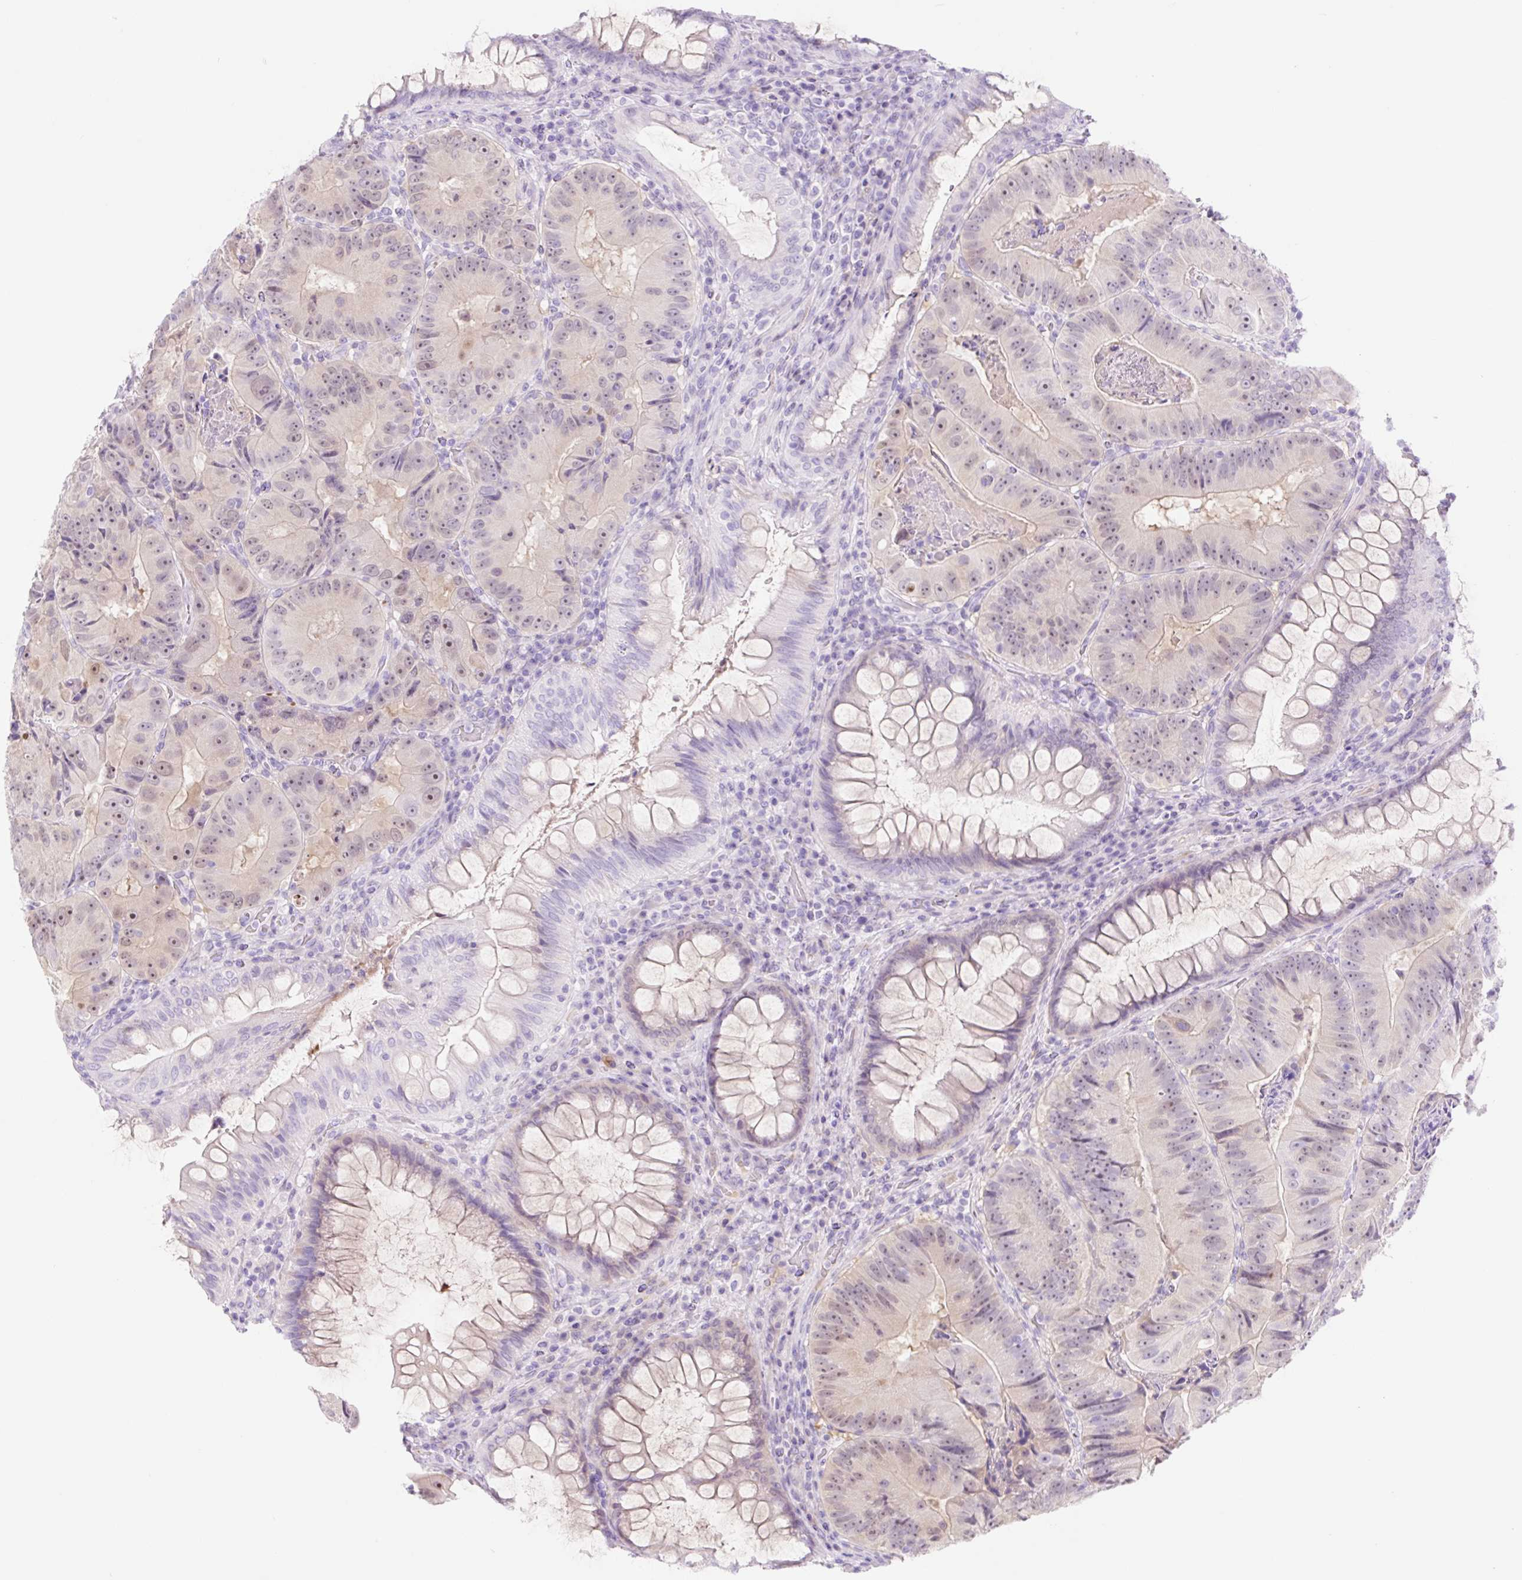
{"staining": {"intensity": "weak", "quantity": "25%-75%", "location": "nuclear"}, "tissue": "colorectal cancer", "cell_type": "Tumor cells", "image_type": "cancer", "snomed": [{"axis": "morphology", "description": "Adenocarcinoma, NOS"}, {"axis": "topography", "description": "Colon"}], "caption": "Tumor cells reveal weak nuclear positivity in approximately 25%-75% of cells in colorectal adenocarcinoma. The protein is shown in brown color, while the nuclei are stained blue.", "gene": "ZNF121", "patient": {"sex": "female", "age": 86}}